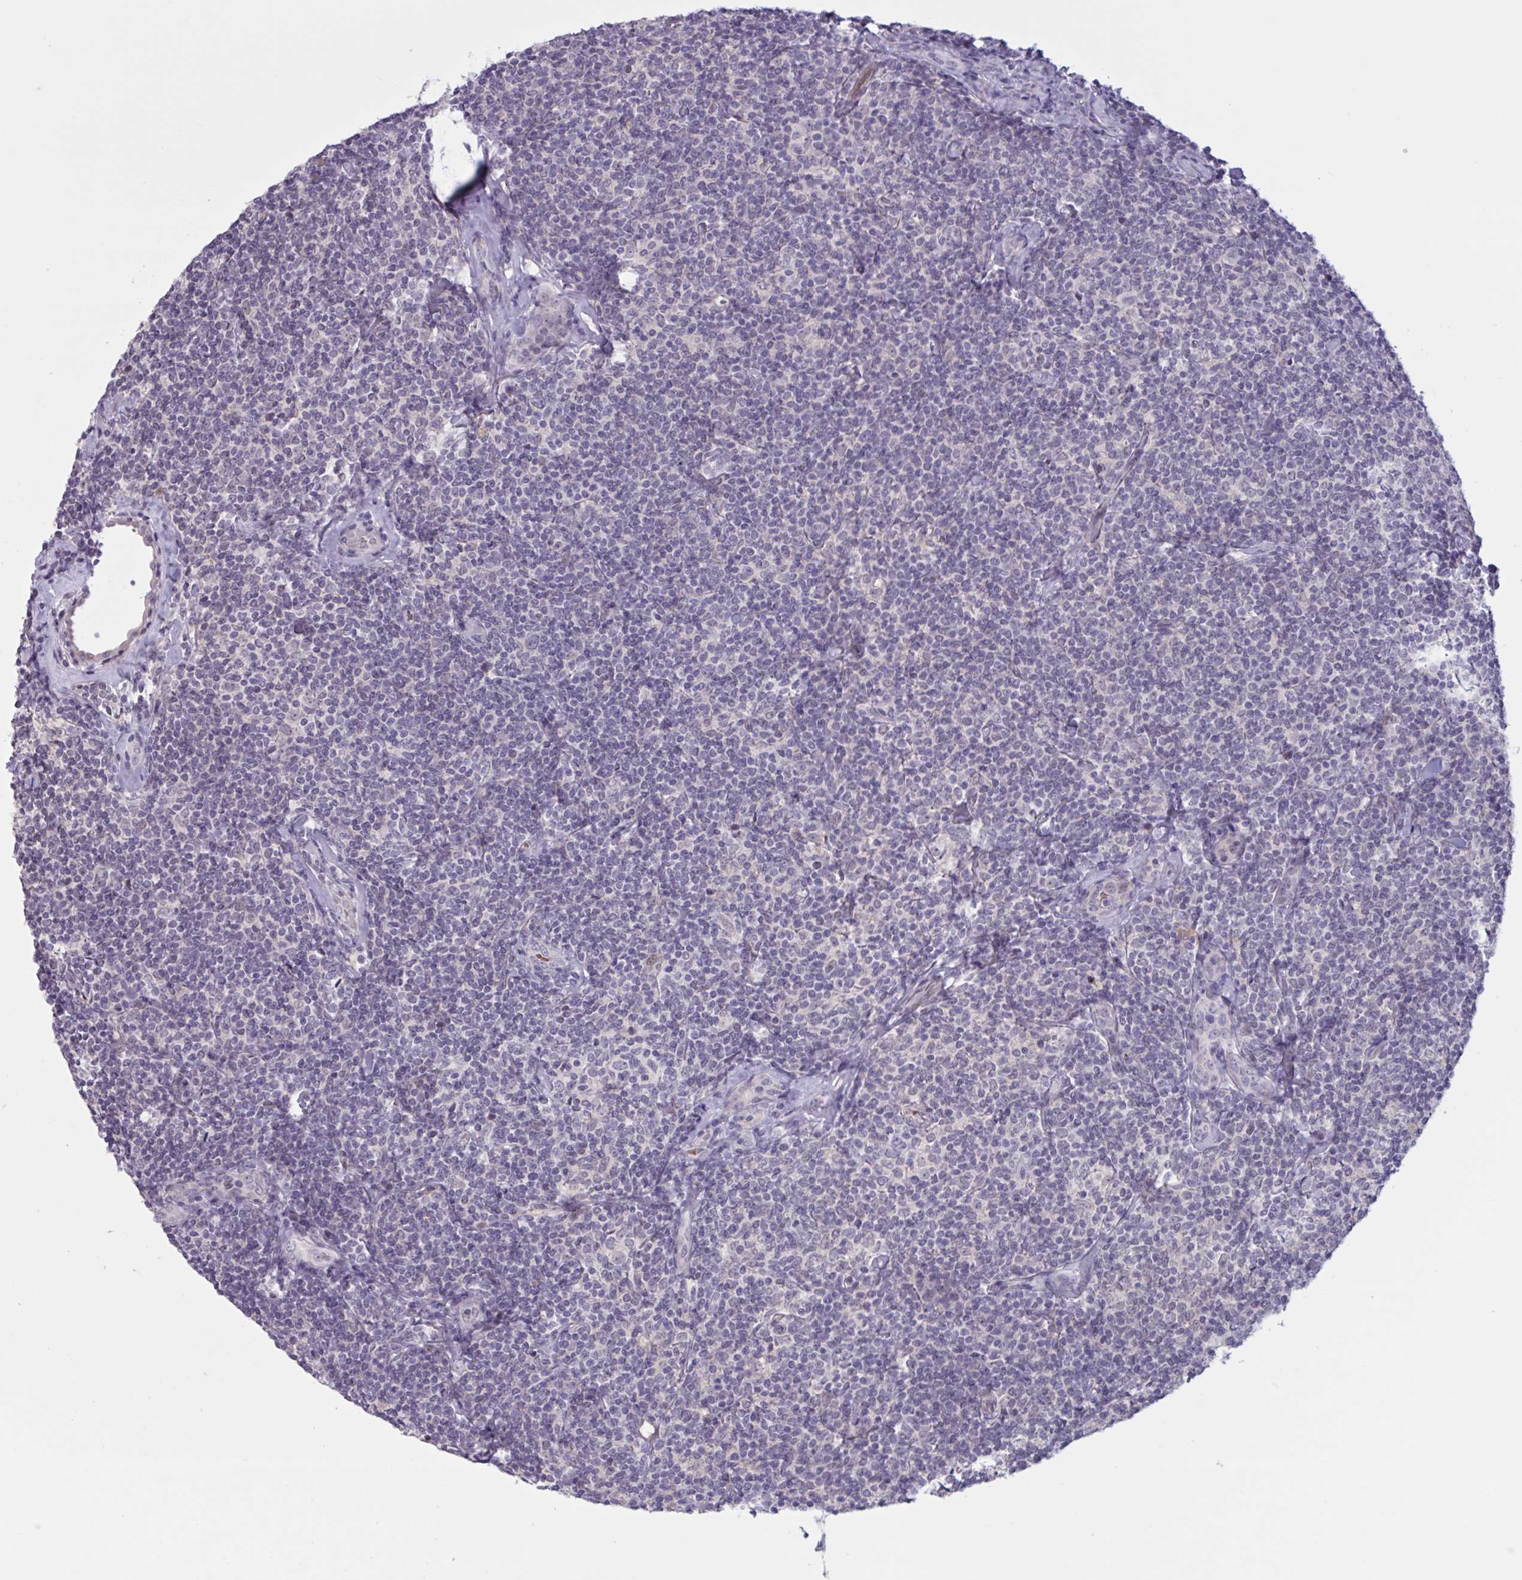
{"staining": {"intensity": "negative", "quantity": "none", "location": "none"}, "tissue": "lymphoma", "cell_type": "Tumor cells", "image_type": "cancer", "snomed": [{"axis": "morphology", "description": "Malignant lymphoma, non-Hodgkin's type, Low grade"}, {"axis": "topography", "description": "Lymph node"}], "caption": "Human malignant lymphoma, non-Hodgkin's type (low-grade) stained for a protein using immunohistochemistry exhibits no positivity in tumor cells.", "gene": "RFPL4B", "patient": {"sex": "female", "age": 56}}